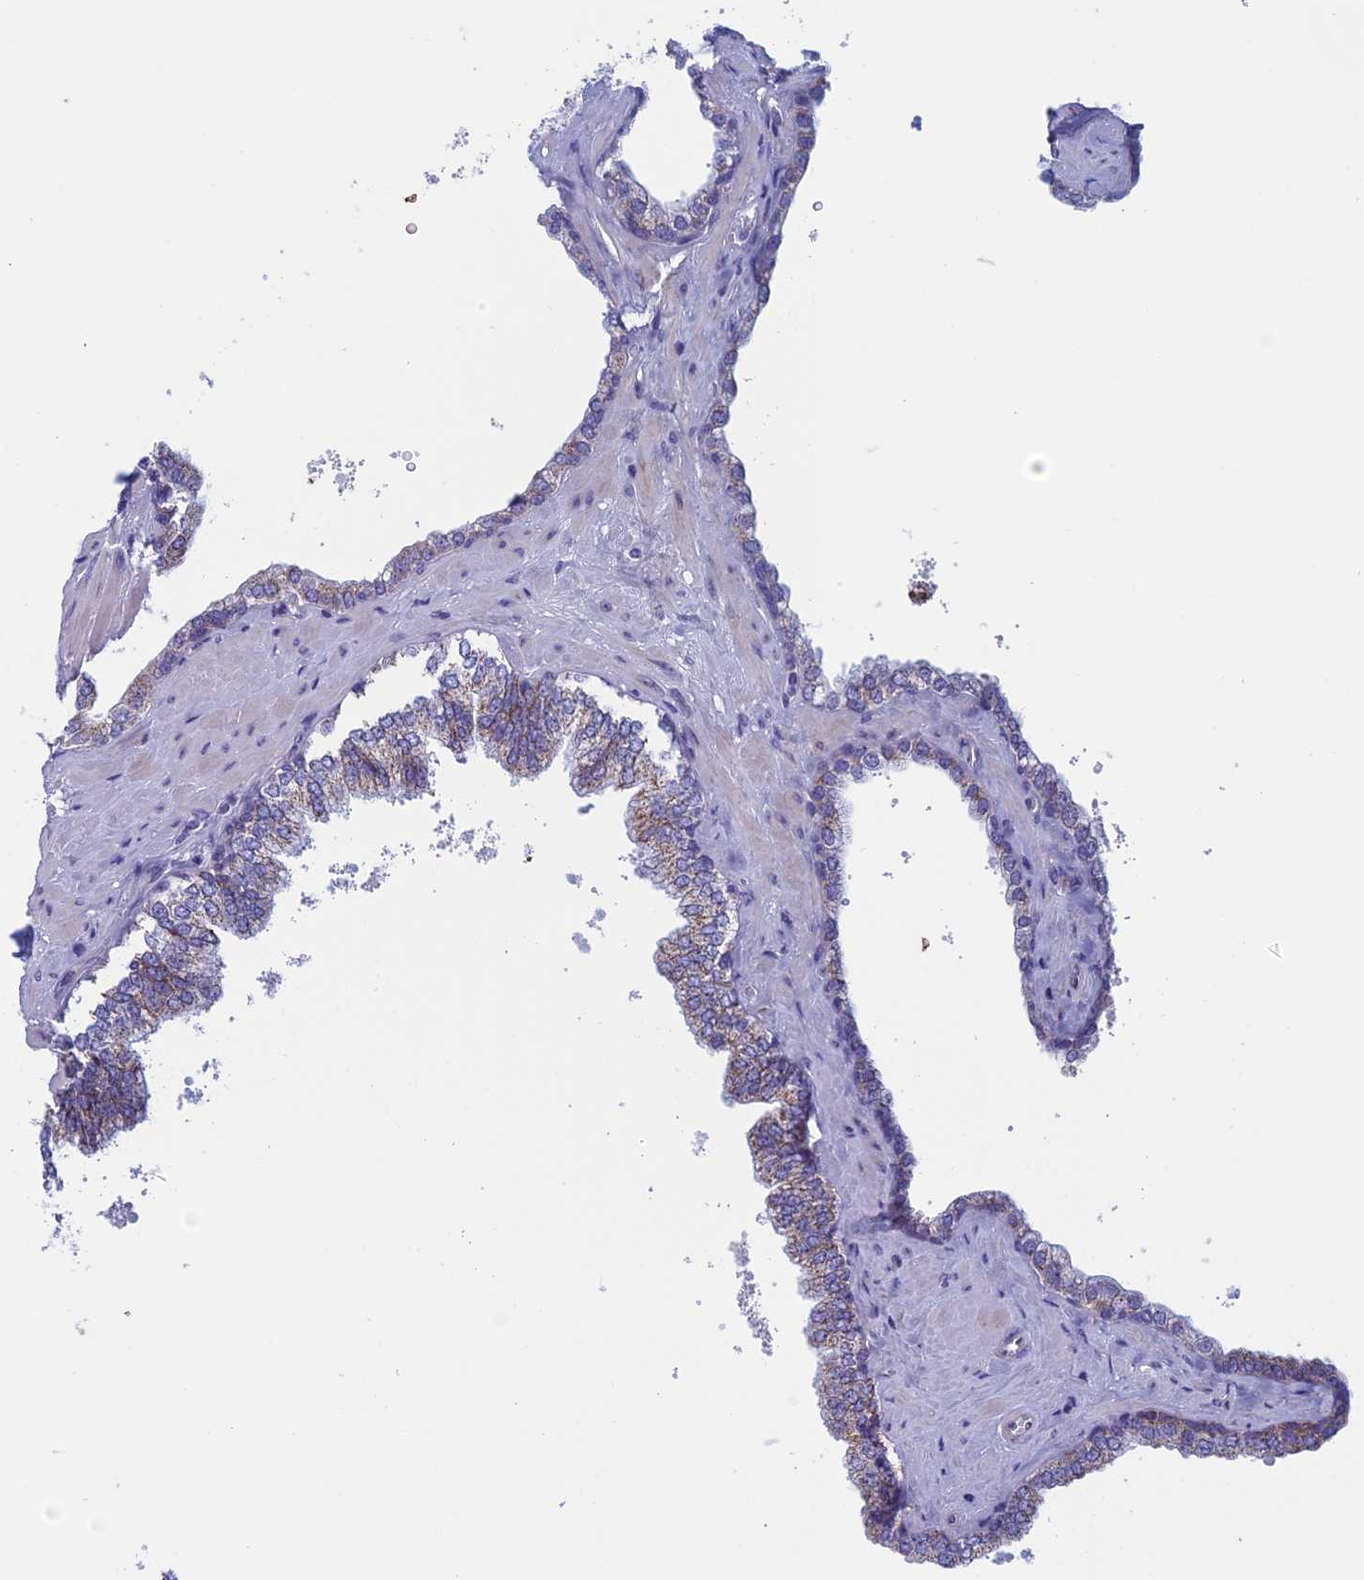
{"staining": {"intensity": "moderate", "quantity": "25%-75%", "location": "cytoplasmic/membranous"}, "tissue": "prostate", "cell_type": "Glandular cells", "image_type": "normal", "snomed": [{"axis": "morphology", "description": "Normal tissue, NOS"}, {"axis": "topography", "description": "Prostate"}], "caption": "Normal prostate was stained to show a protein in brown. There is medium levels of moderate cytoplasmic/membranous positivity in approximately 25%-75% of glandular cells. Nuclei are stained in blue.", "gene": "NDUFB9", "patient": {"sex": "male", "age": 60}}